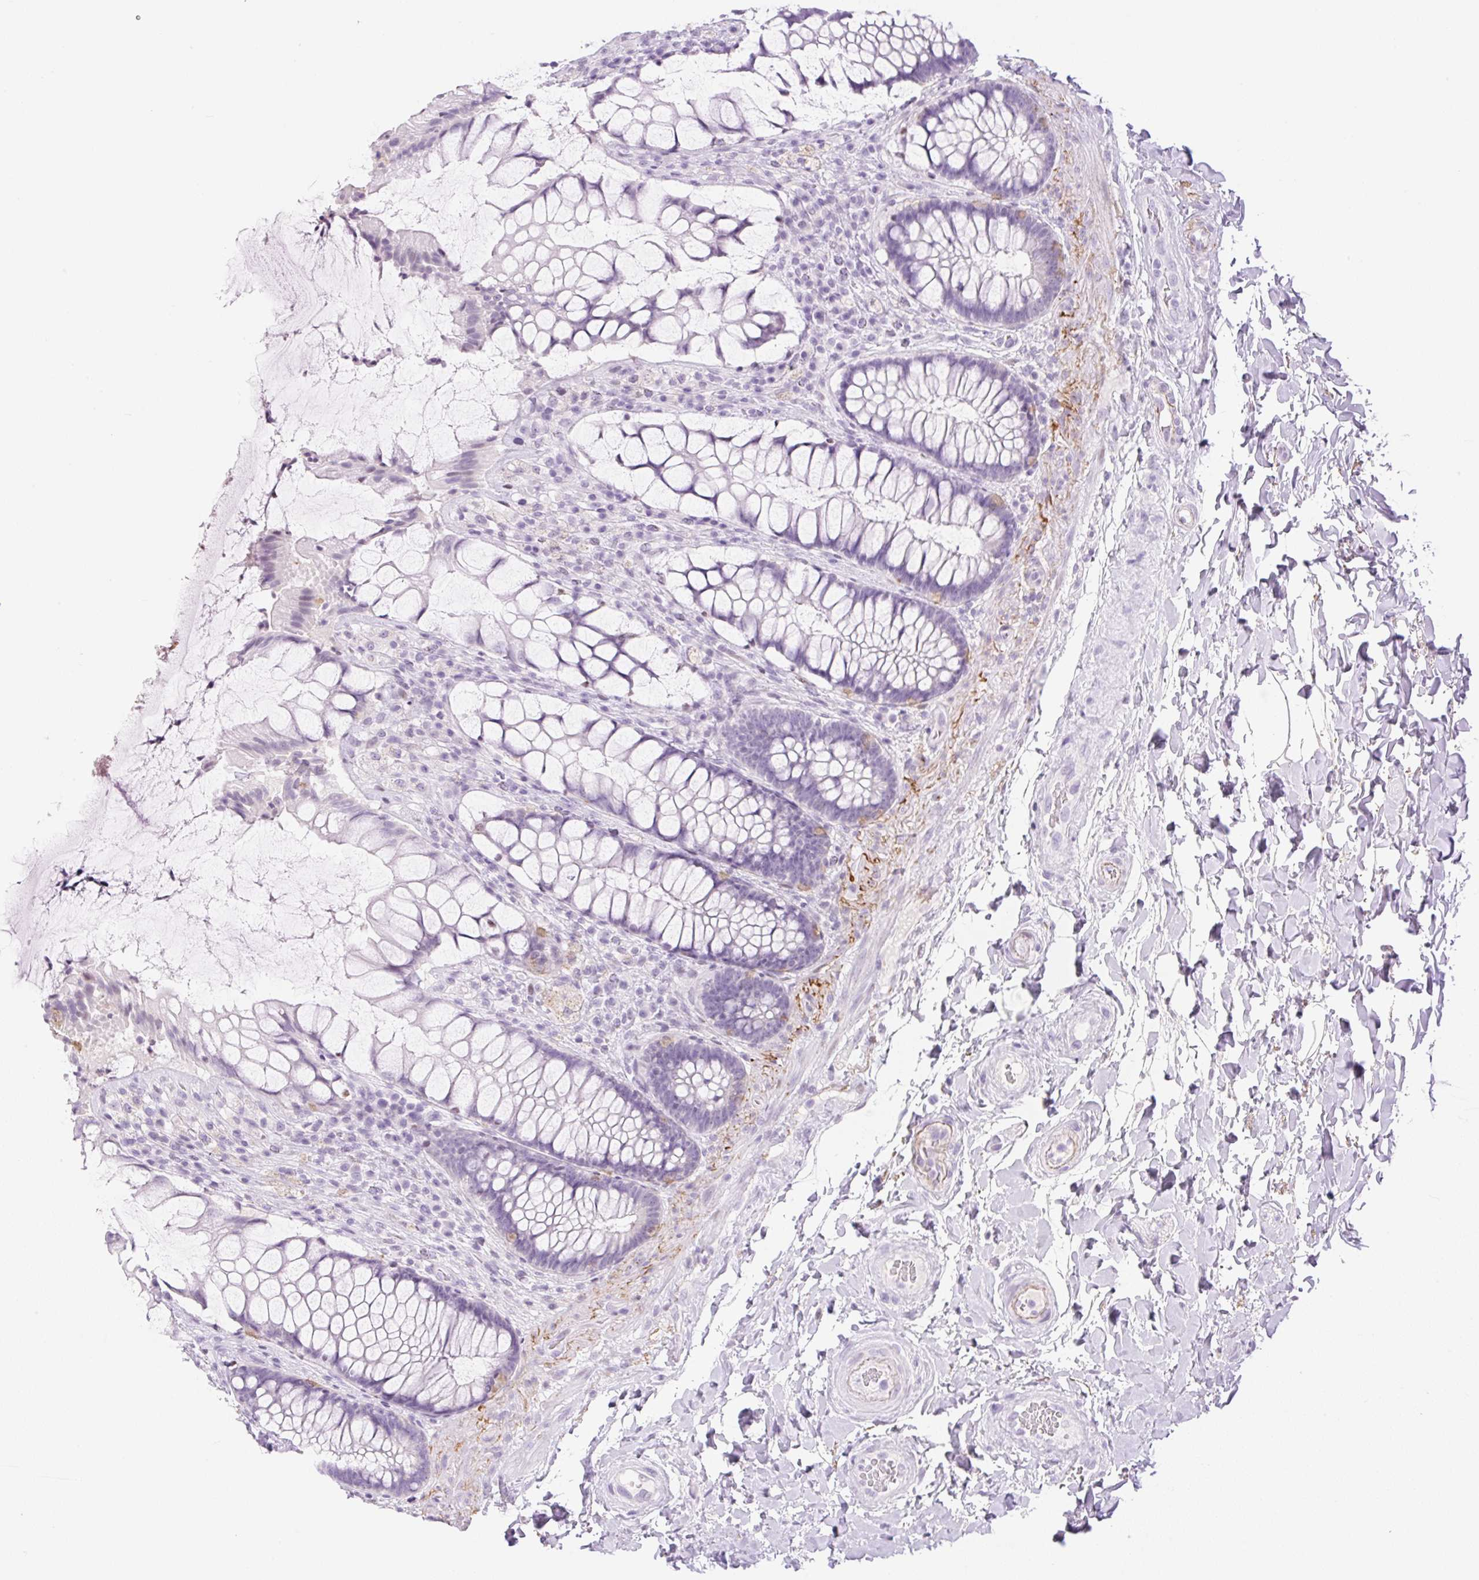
{"staining": {"intensity": "negative", "quantity": "none", "location": "none"}, "tissue": "rectum", "cell_type": "Glandular cells", "image_type": "normal", "snomed": [{"axis": "morphology", "description": "Normal tissue, NOS"}, {"axis": "topography", "description": "Rectum"}], "caption": "Glandular cells are negative for brown protein staining in unremarkable rectum. The staining is performed using DAB brown chromogen with nuclei counter-stained in using hematoxylin.", "gene": "SP140L", "patient": {"sex": "female", "age": 58}}